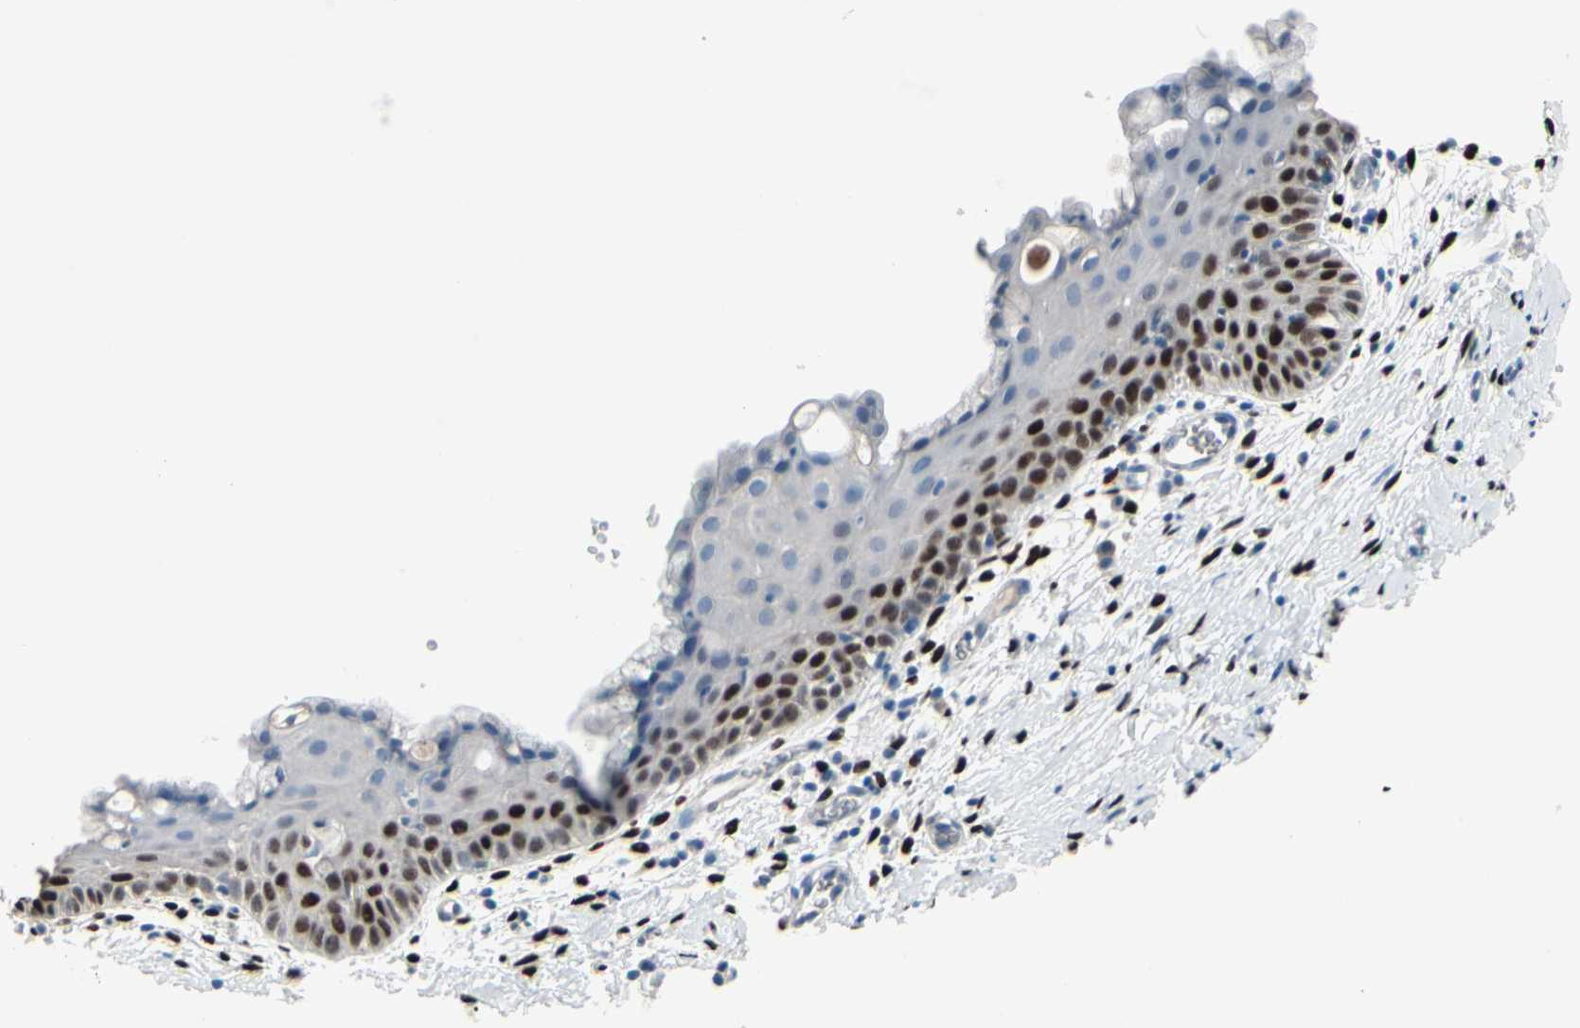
{"staining": {"intensity": "negative", "quantity": "none", "location": "none"}, "tissue": "cervix", "cell_type": "Squamous epithelial cells", "image_type": "normal", "snomed": [{"axis": "morphology", "description": "Normal tissue, NOS"}, {"axis": "topography", "description": "Cervix"}], "caption": "IHC of unremarkable cervix demonstrates no positivity in squamous epithelial cells.", "gene": "PGR", "patient": {"sex": "female", "age": 39}}